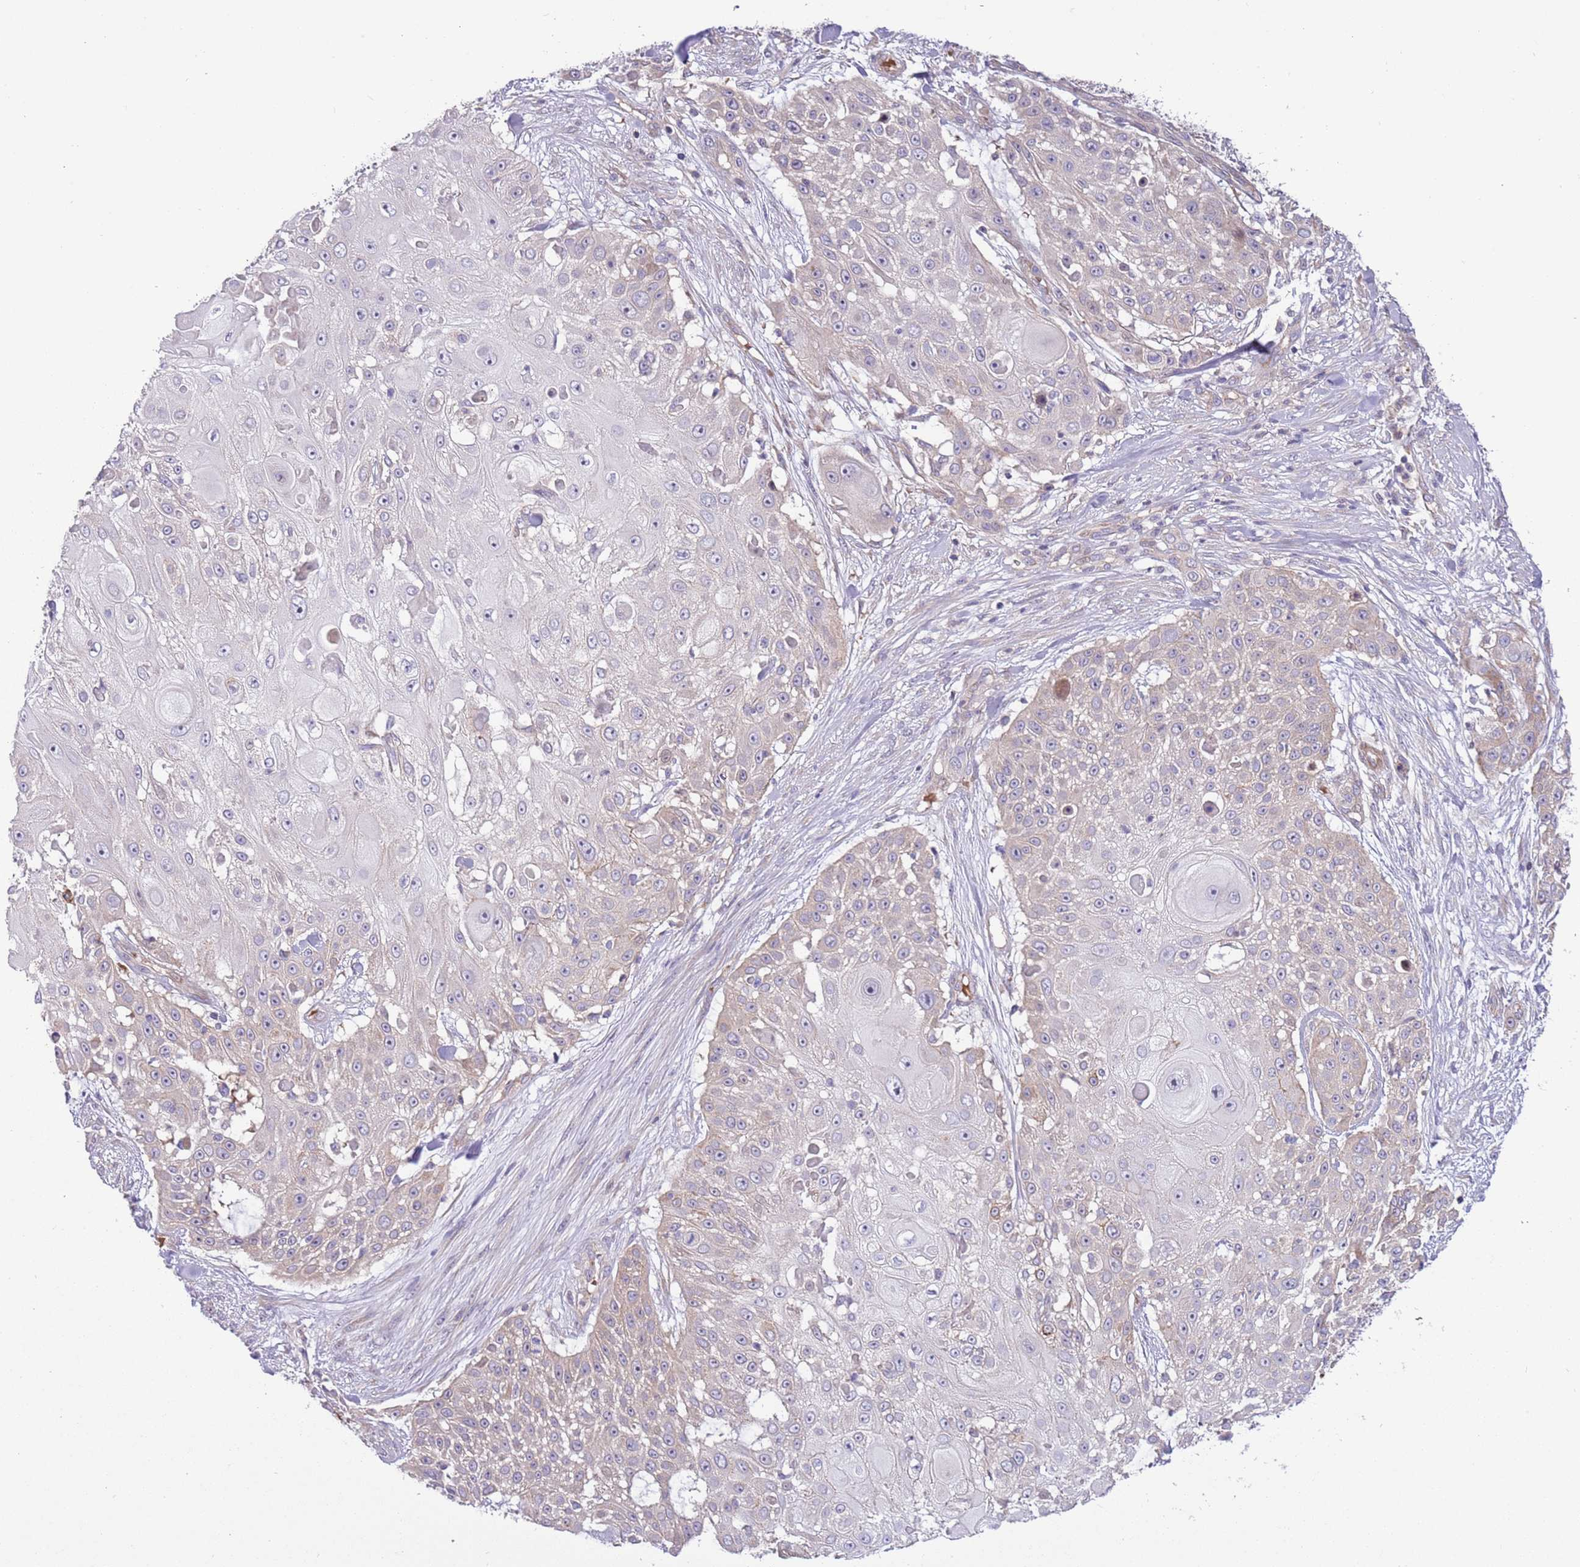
{"staining": {"intensity": "weak", "quantity": "25%-75%", "location": "cytoplasmic/membranous"}, "tissue": "skin cancer", "cell_type": "Tumor cells", "image_type": "cancer", "snomed": [{"axis": "morphology", "description": "Squamous cell carcinoma, NOS"}, {"axis": "topography", "description": "Skin"}], "caption": "A high-resolution image shows immunohistochemistry (IHC) staining of skin cancer, which demonstrates weak cytoplasmic/membranous positivity in about 25%-75% of tumor cells. (IHC, brightfield microscopy, high magnification).", "gene": "ITGB6", "patient": {"sex": "female", "age": 86}}